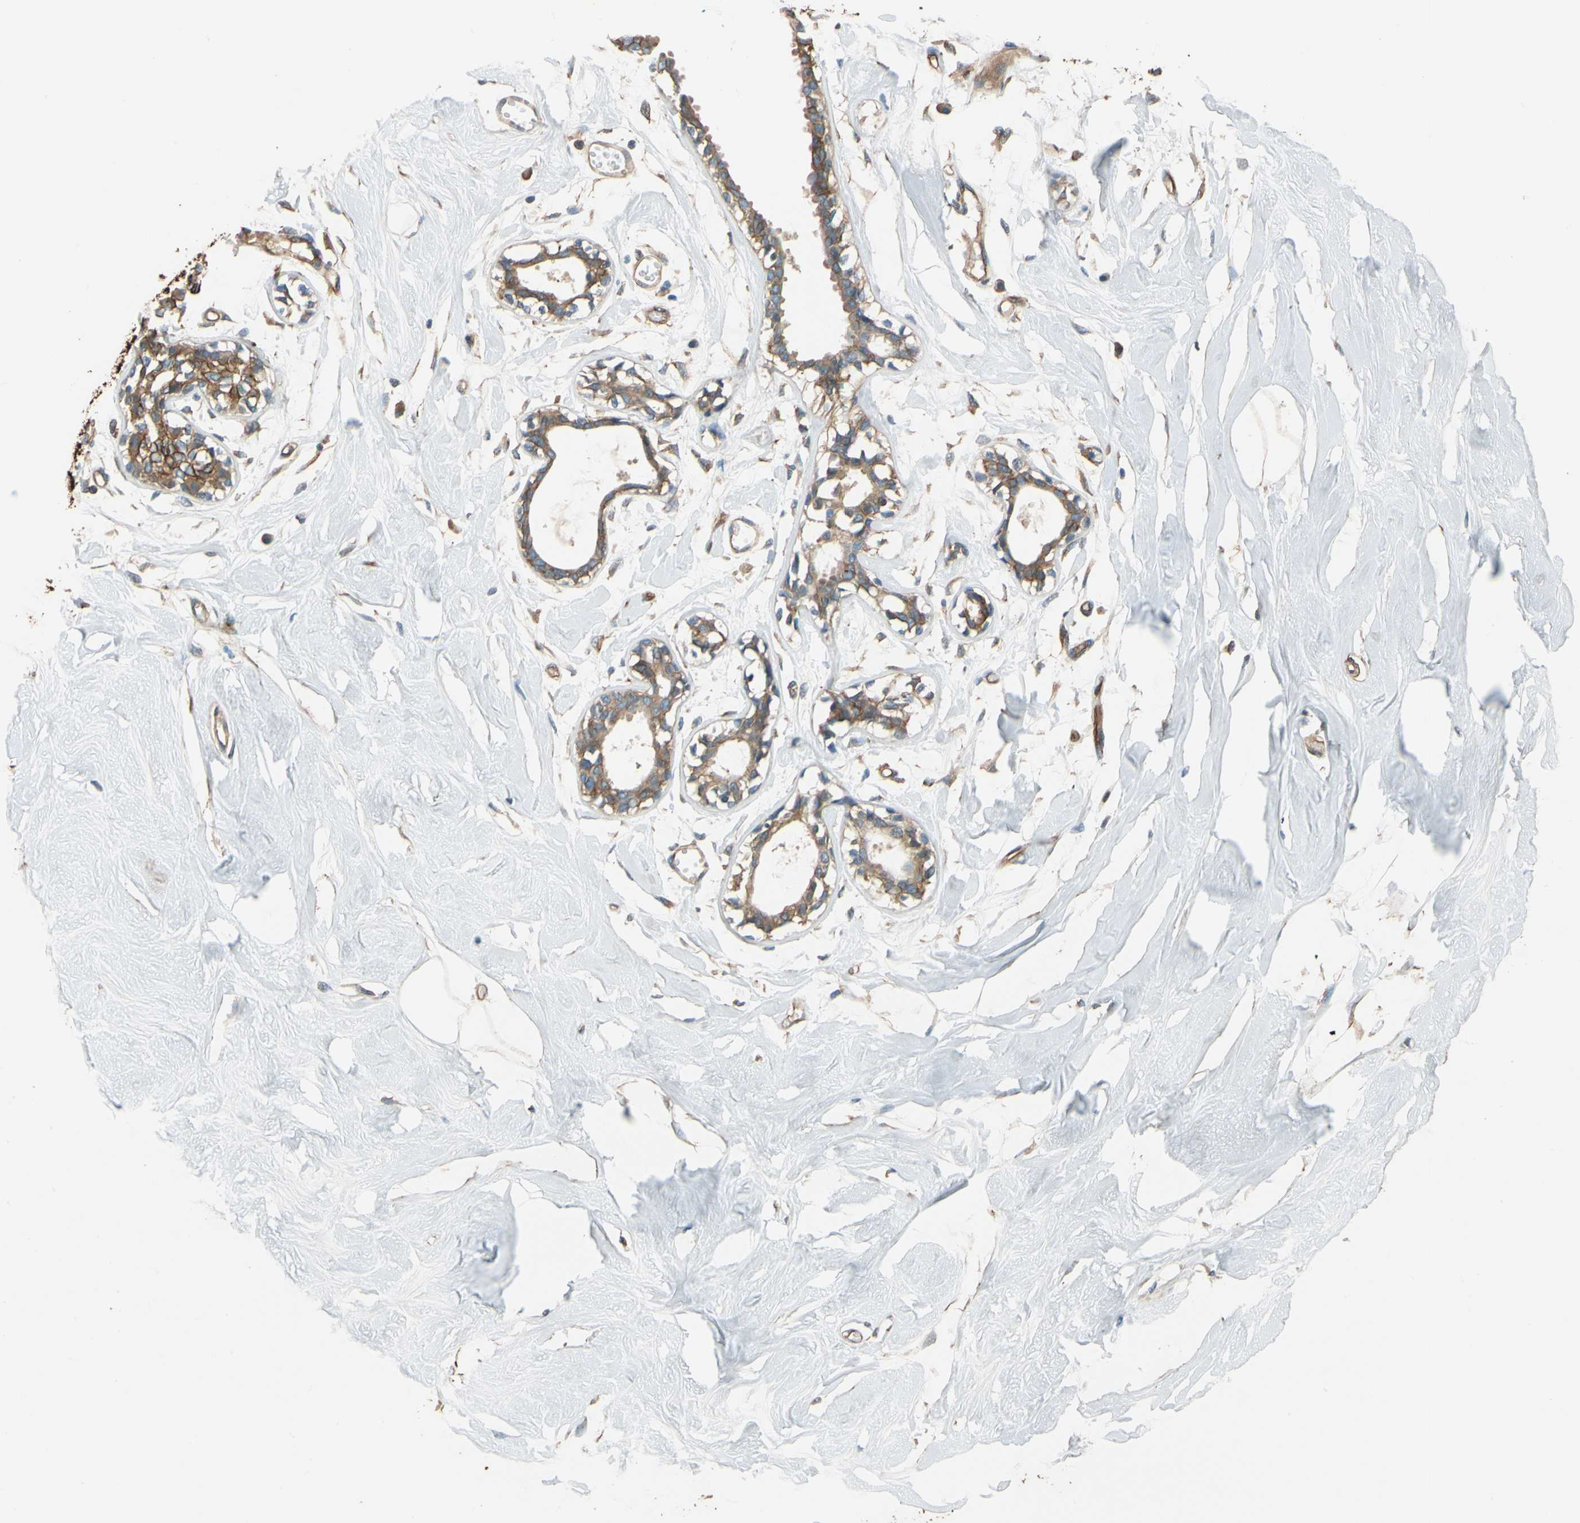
{"staining": {"intensity": "moderate", "quantity": ">75%", "location": "cytoplasmic/membranous"}, "tissue": "breast", "cell_type": "Adipocytes", "image_type": "normal", "snomed": [{"axis": "morphology", "description": "Normal tissue, NOS"}, {"axis": "topography", "description": "Breast"}, {"axis": "topography", "description": "Soft tissue"}], "caption": "Immunohistochemical staining of benign human breast demonstrates medium levels of moderate cytoplasmic/membranous positivity in about >75% of adipocytes. The staining was performed using DAB, with brown indicating positive protein expression. Nuclei are stained blue with hematoxylin.", "gene": "SPTAN1", "patient": {"sex": "female", "age": 25}}